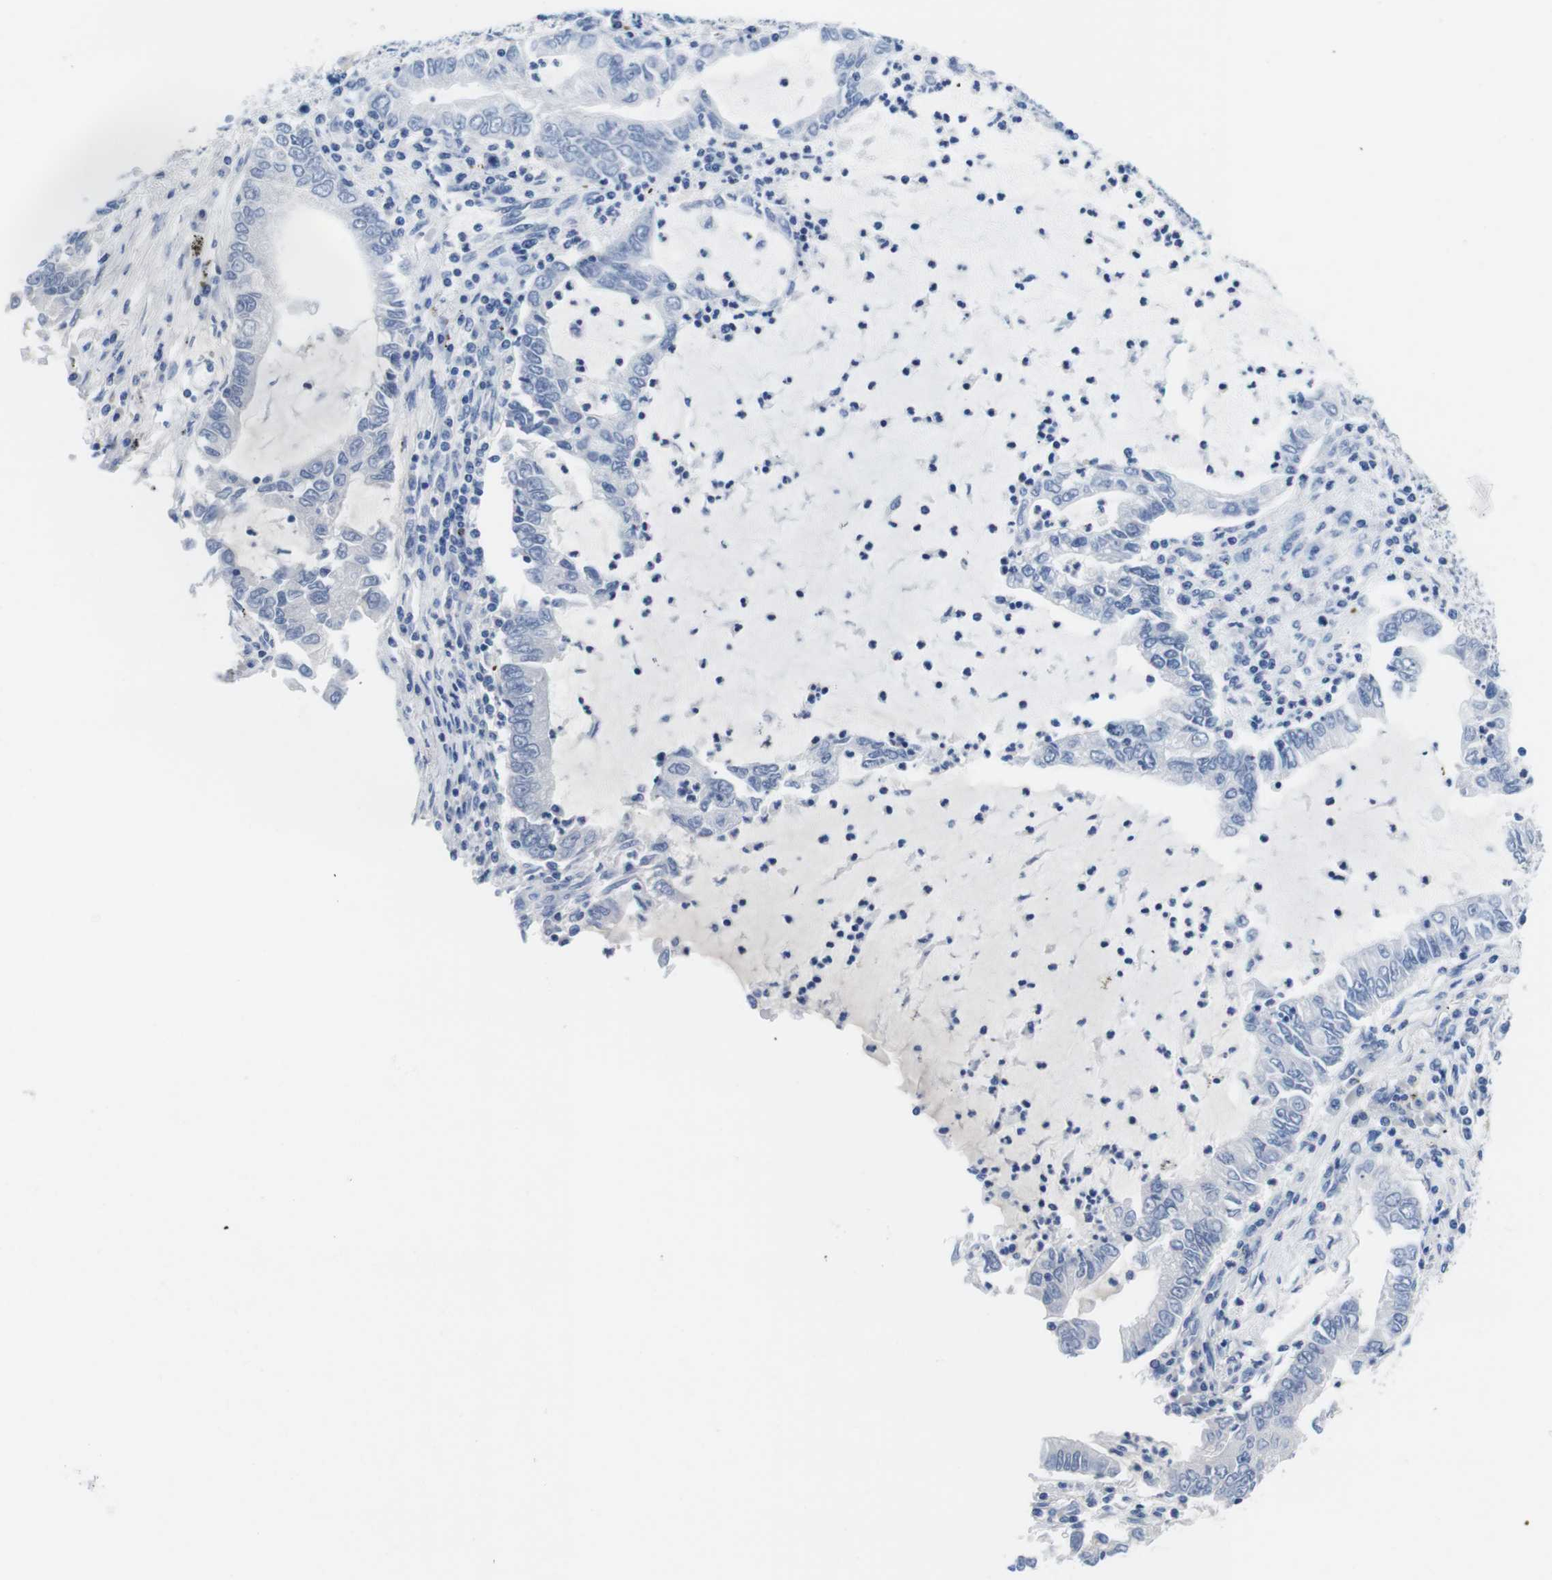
{"staining": {"intensity": "negative", "quantity": "none", "location": "none"}, "tissue": "lung cancer", "cell_type": "Tumor cells", "image_type": "cancer", "snomed": [{"axis": "morphology", "description": "Adenocarcinoma, NOS"}, {"axis": "topography", "description": "Lung"}], "caption": "A high-resolution histopathology image shows immunohistochemistry (IHC) staining of lung cancer (adenocarcinoma), which reveals no significant expression in tumor cells. The staining is performed using DAB (3,3'-diaminobenzidine) brown chromogen with nuclei counter-stained in using hematoxylin.", "gene": "MAP6", "patient": {"sex": "female", "age": 51}}